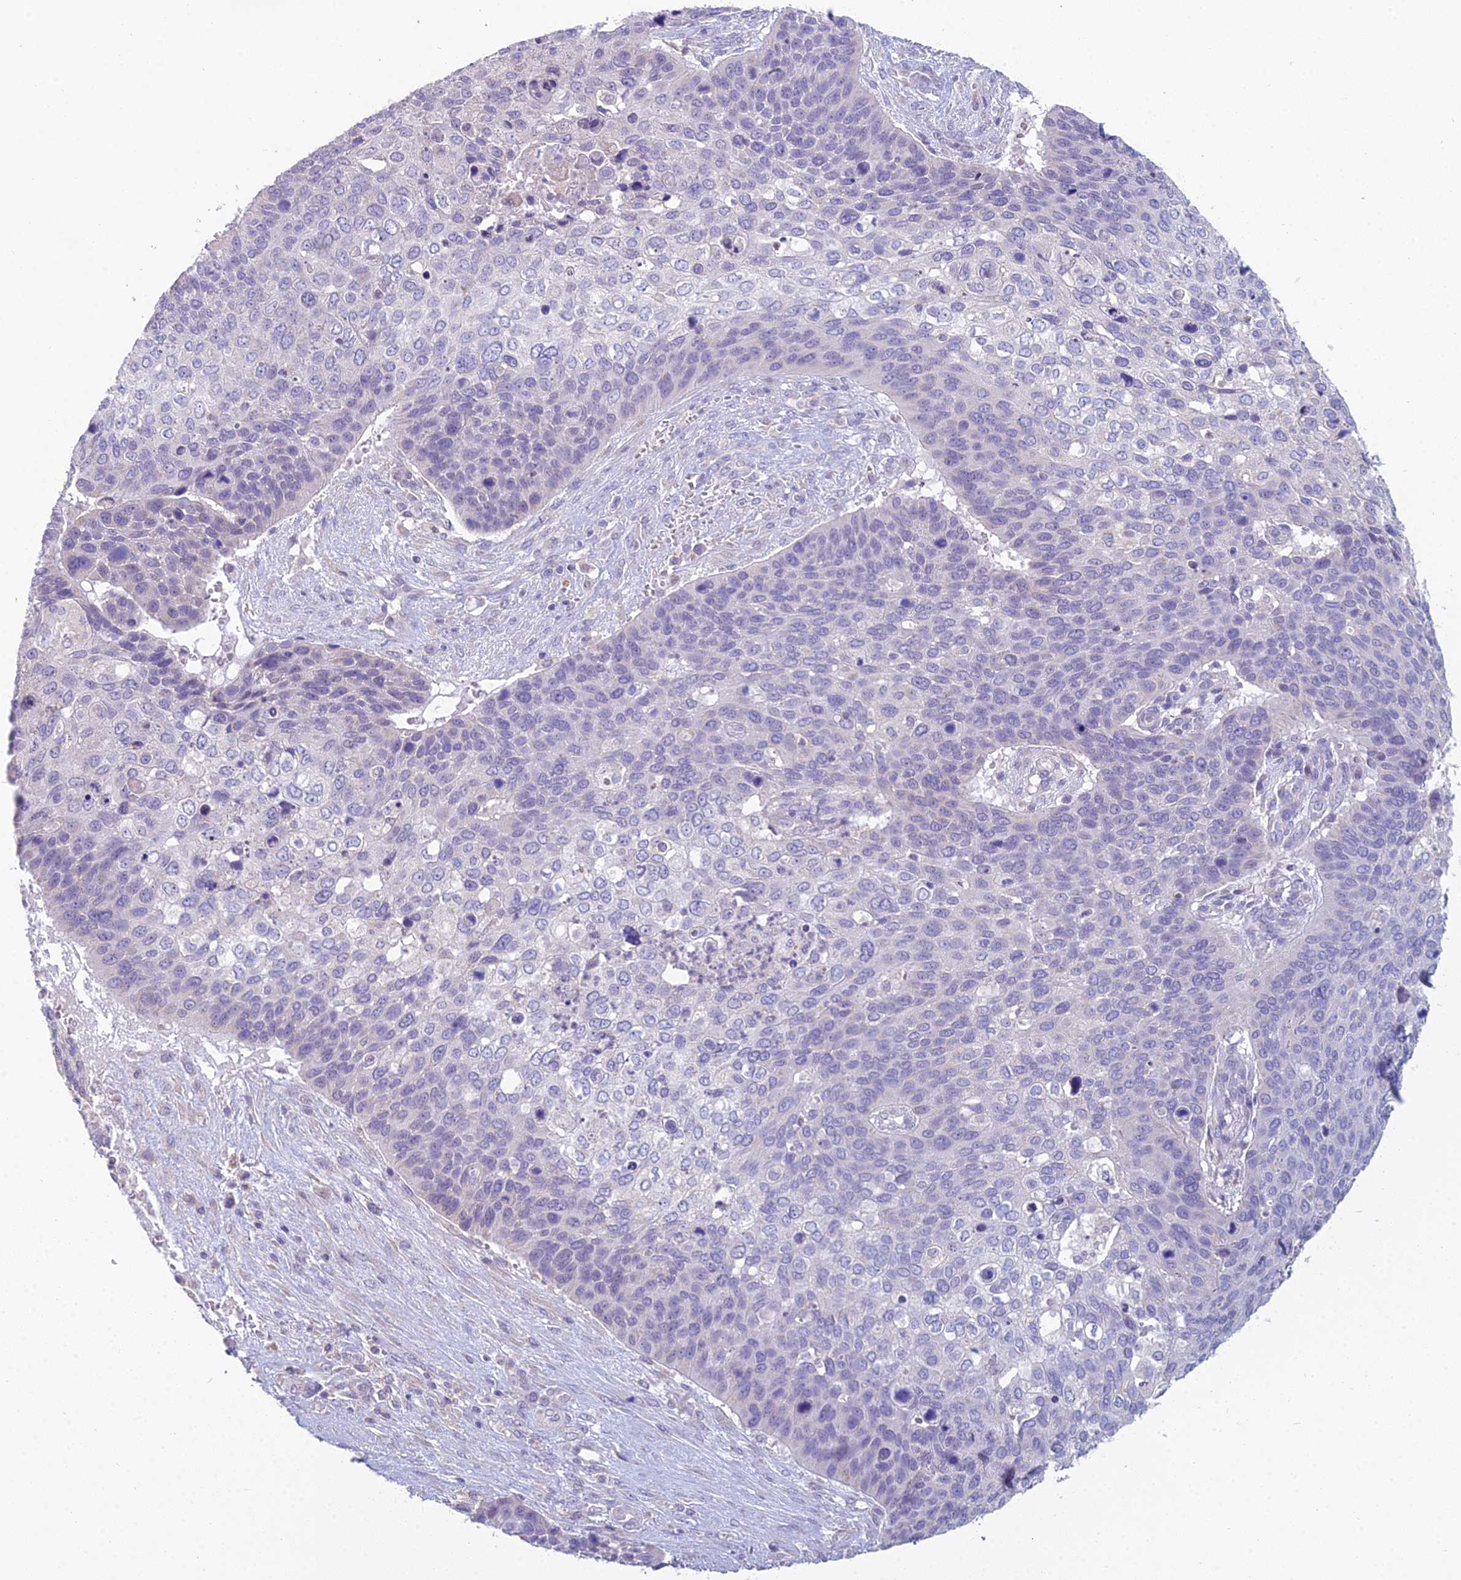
{"staining": {"intensity": "negative", "quantity": "none", "location": "none"}, "tissue": "skin cancer", "cell_type": "Tumor cells", "image_type": "cancer", "snomed": [{"axis": "morphology", "description": "Basal cell carcinoma"}, {"axis": "topography", "description": "Skin"}], "caption": "A photomicrograph of human skin basal cell carcinoma is negative for staining in tumor cells. (Immunohistochemistry (ihc), brightfield microscopy, high magnification).", "gene": "CFAP206", "patient": {"sex": "female", "age": 74}}